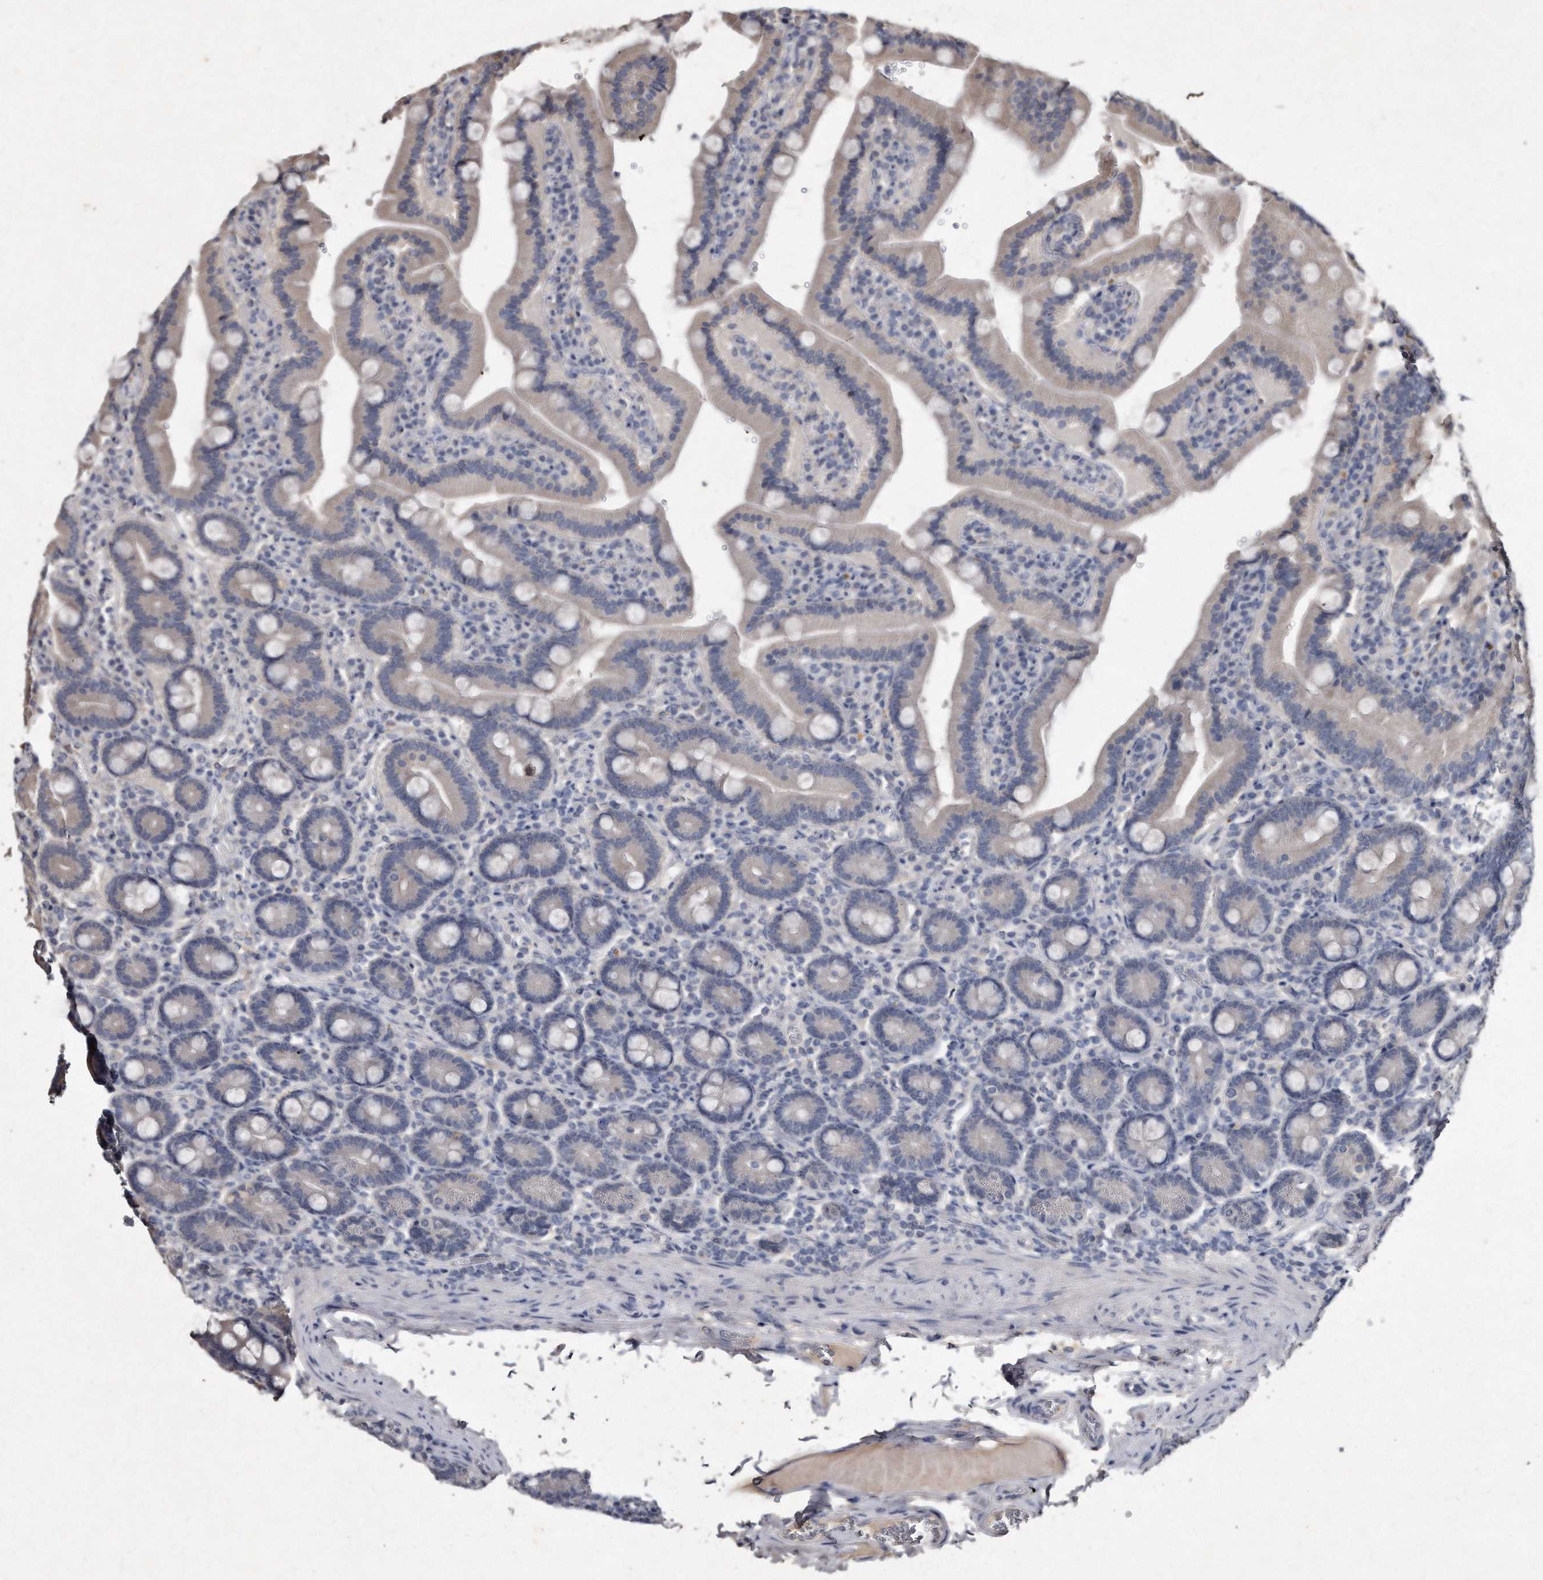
{"staining": {"intensity": "weak", "quantity": "25%-75%", "location": "cytoplasmic/membranous"}, "tissue": "duodenum", "cell_type": "Glandular cells", "image_type": "normal", "snomed": [{"axis": "morphology", "description": "Normal tissue, NOS"}, {"axis": "topography", "description": "Duodenum"}], "caption": "Weak cytoplasmic/membranous positivity for a protein is identified in approximately 25%-75% of glandular cells of benign duodenum using immunohistochemistry (IHC).", "gene": "KLHDC3", "patient": {"sex": "female", "age": 62}}